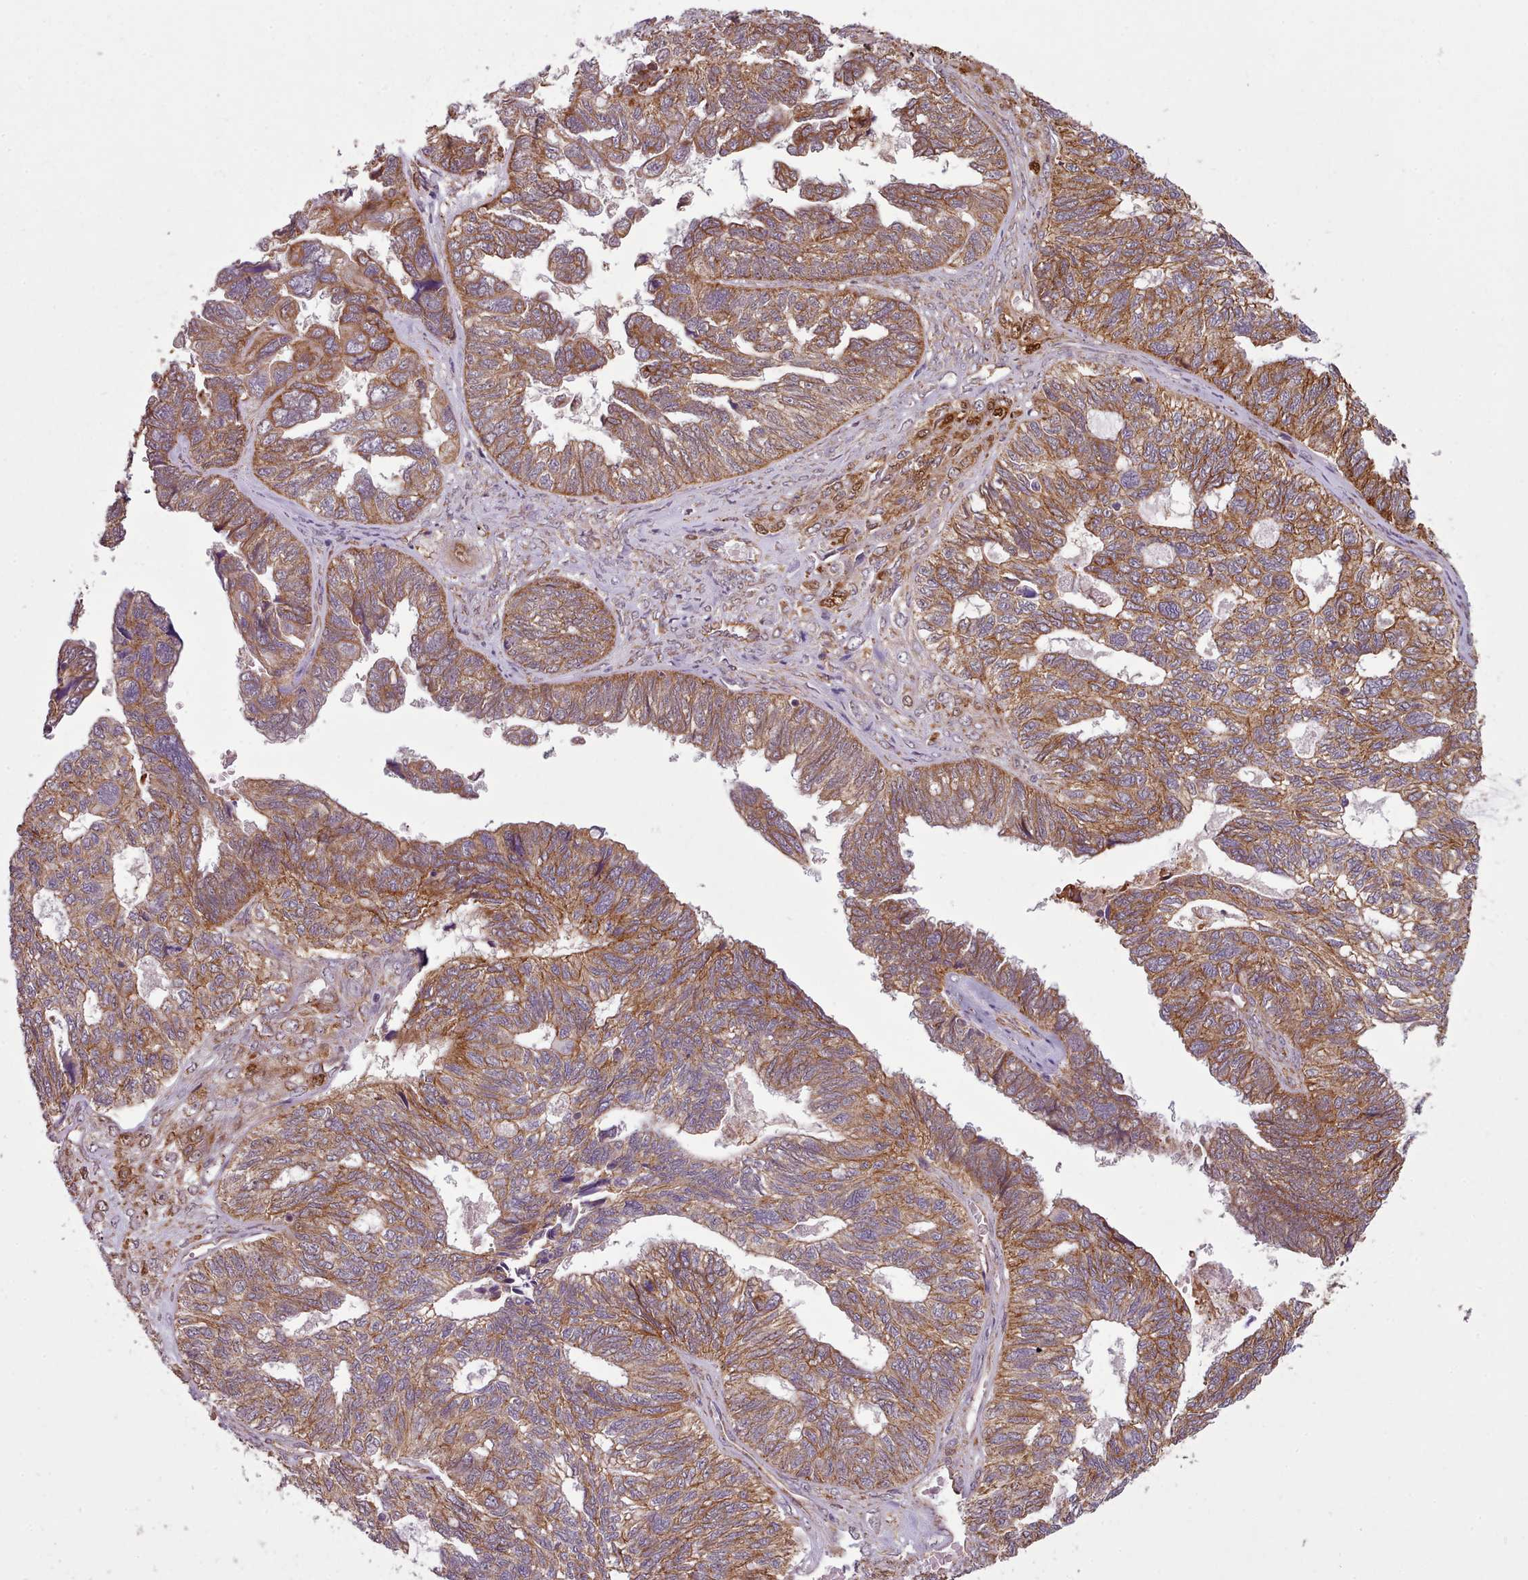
{"staining": {"intensity": "moderate", "quantity": ">75%", "location": "cytoplasmic/membranous"}, "tissue": "ovarian cancer", "cell_type": "Tumor cells", "image_type": "cancer", "snomed": [{"axis": "morphology", "description": "Cystadenocarcinoma, serous, NOS"}, {"axis": "topography", "description": "Ovary"}], "caption": "A high-resolution histopathology image shows immunohistochemistry staining of serous cystadenocarcinoma (ovarian), which demonstrates moderate cytoplasmic/membranous positivity in approximately >75% of tumor cells.", "gene": "MRPL46", "patient": {"sex": "female", "age": 79}}